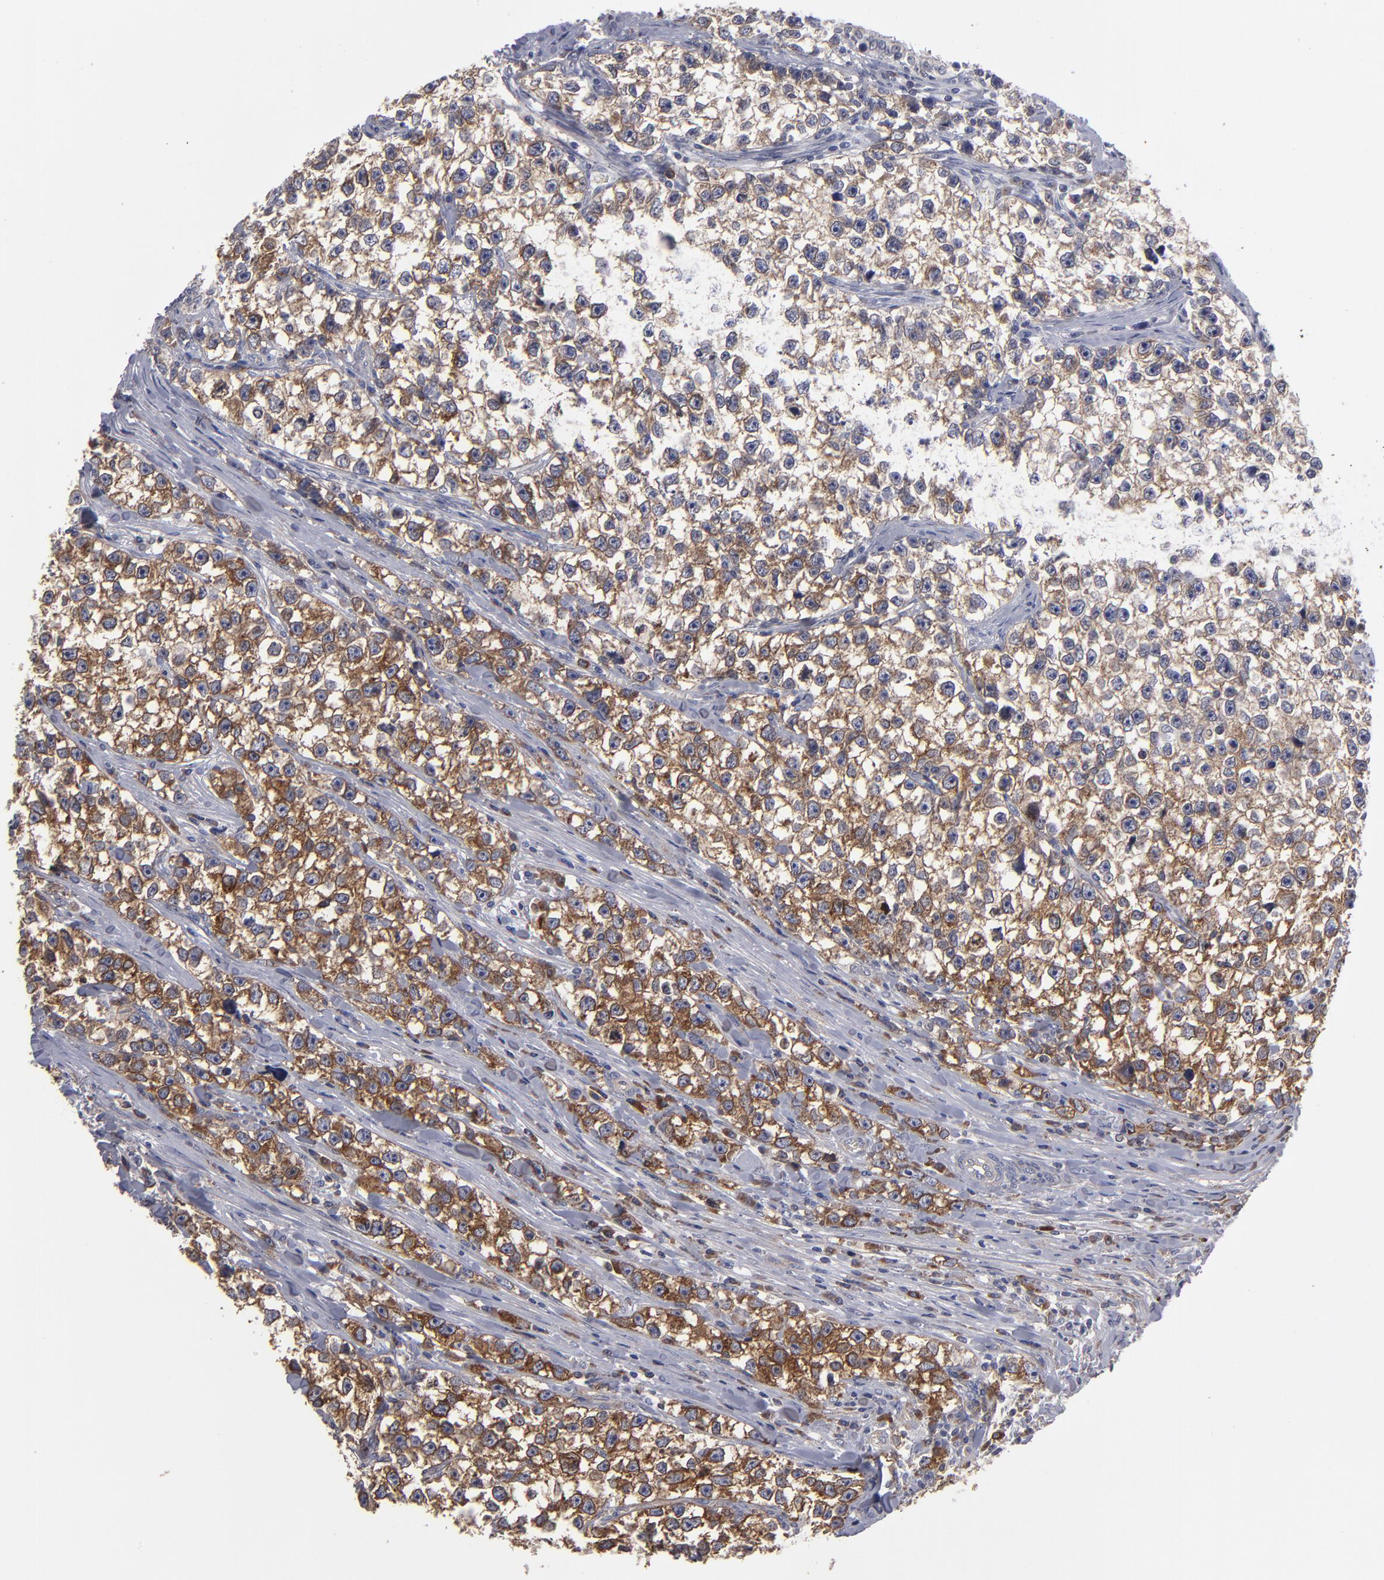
{"staining": {"intensity": "strong", "quantity": ">75%", "location": "cytoplasmic/membranous"}, "tissue": "testis cancer", "cell_type": "Tumor cells", "image_type": "cancer", "snomed": [{"axis": "morphology", "description": "Seminoma, NOS"}, {"axis": "morphology", "description": "Carcinoma, Embryonal, NOS"}, {"axis": "topography", "description": "Testis"}], "caption": "Immunohistochemistry of human embryonal carcinoma (testis) reveals high levels of strong cytoplasmic/membranous expression in about >75% of tumor cells.", "gene": "CEP97", "patient": {"sex": "male", "age": 30}}